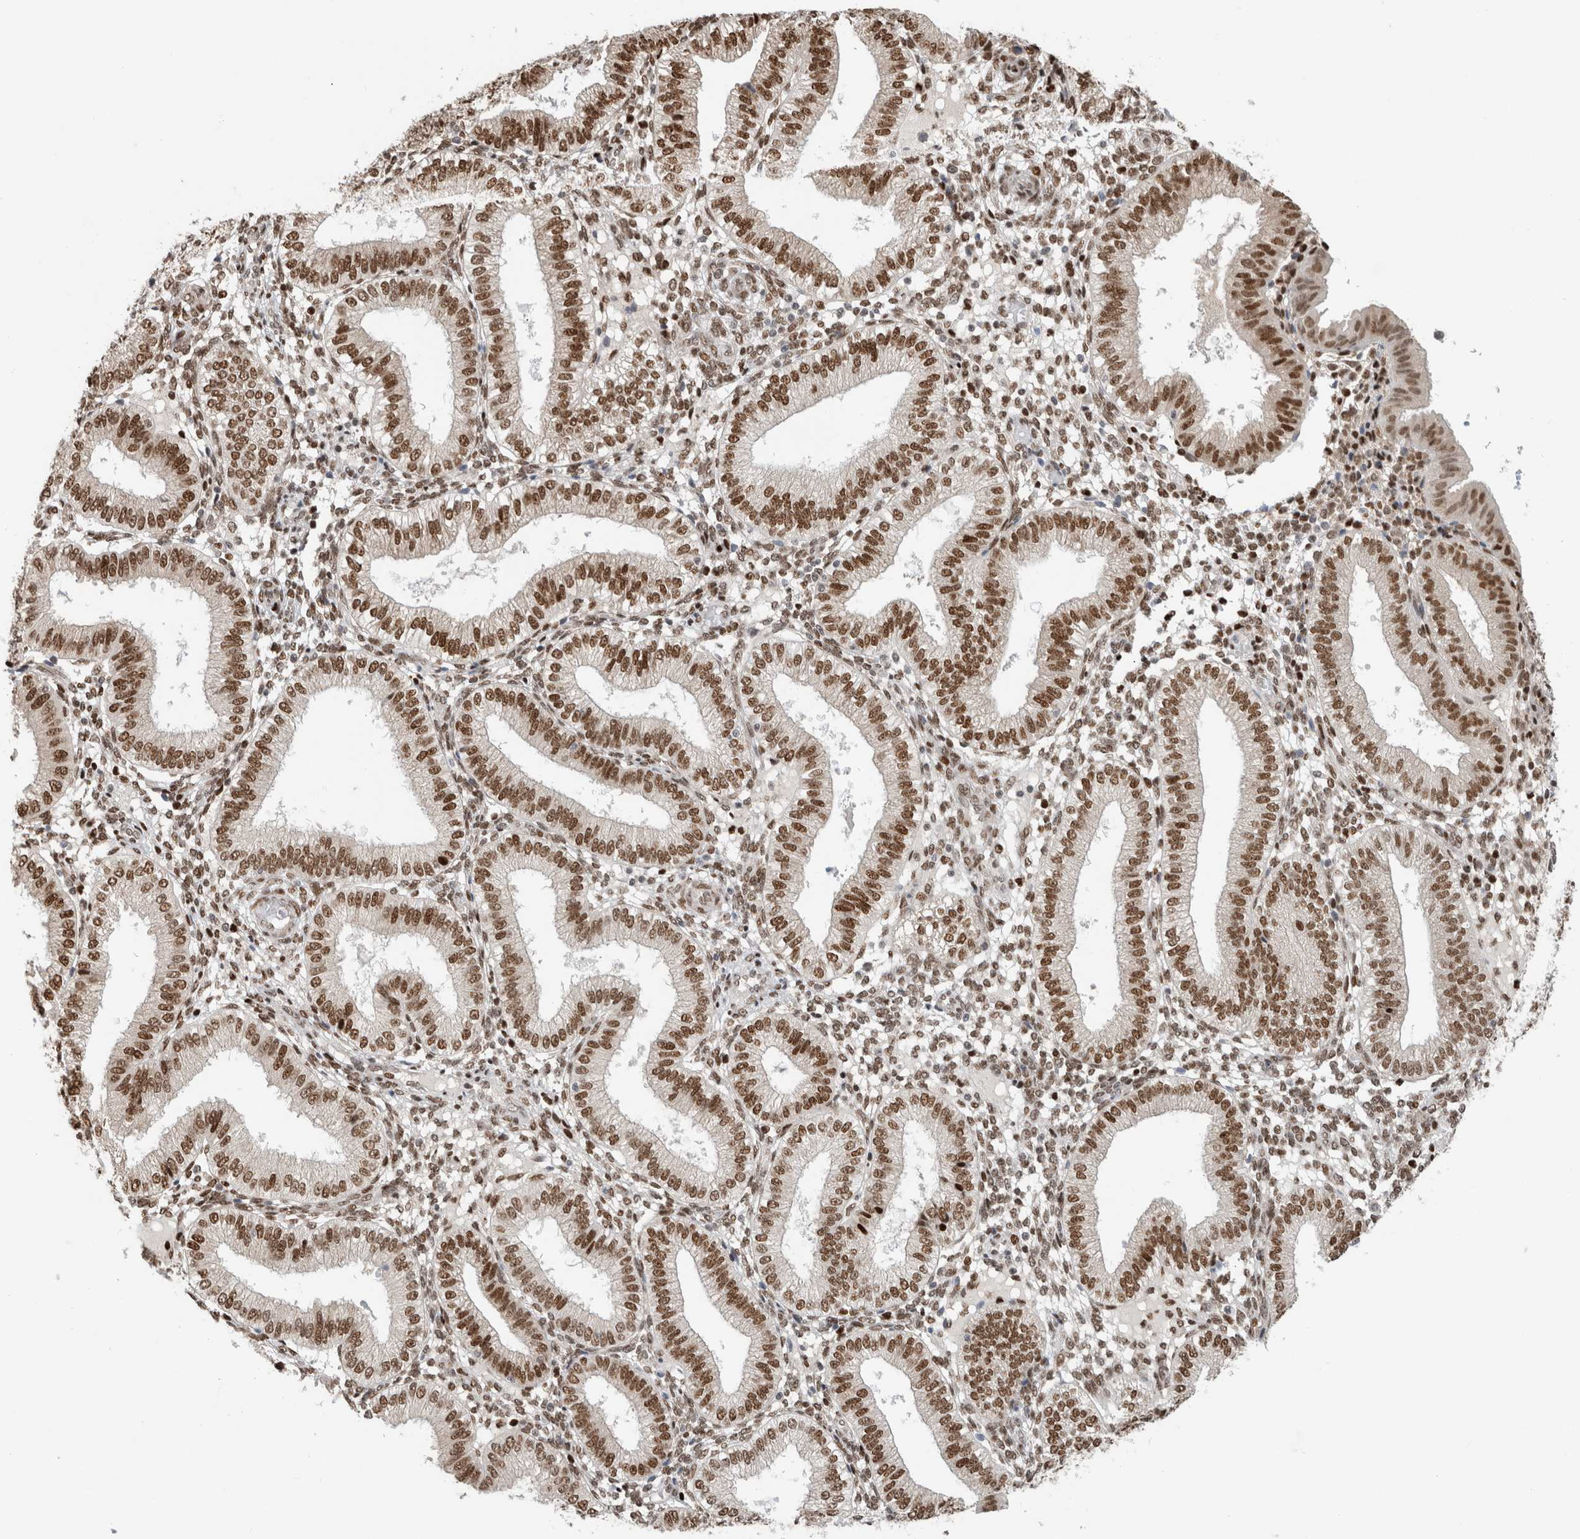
{"staining": {"intensity": "moderate", "quantity": ">75%", "location": "nuclear"}, "tissue": "endometrium", "cell_type": "Cells in endometrial stroma", "image_type": "normal", "snomed": [{"axis": "morphology", "description": "Normal tissue, NOS"}, {"axis": "topography", "description": "Endometrium"}], "caption": "Immunohistochemical staining of benign endometrium shows medium levels of moderate nuclear positivity in about >75% of cells in endometrial stroma.", "gene": "HNRNPR", "patient": {"sex": "female", "age": 39}}